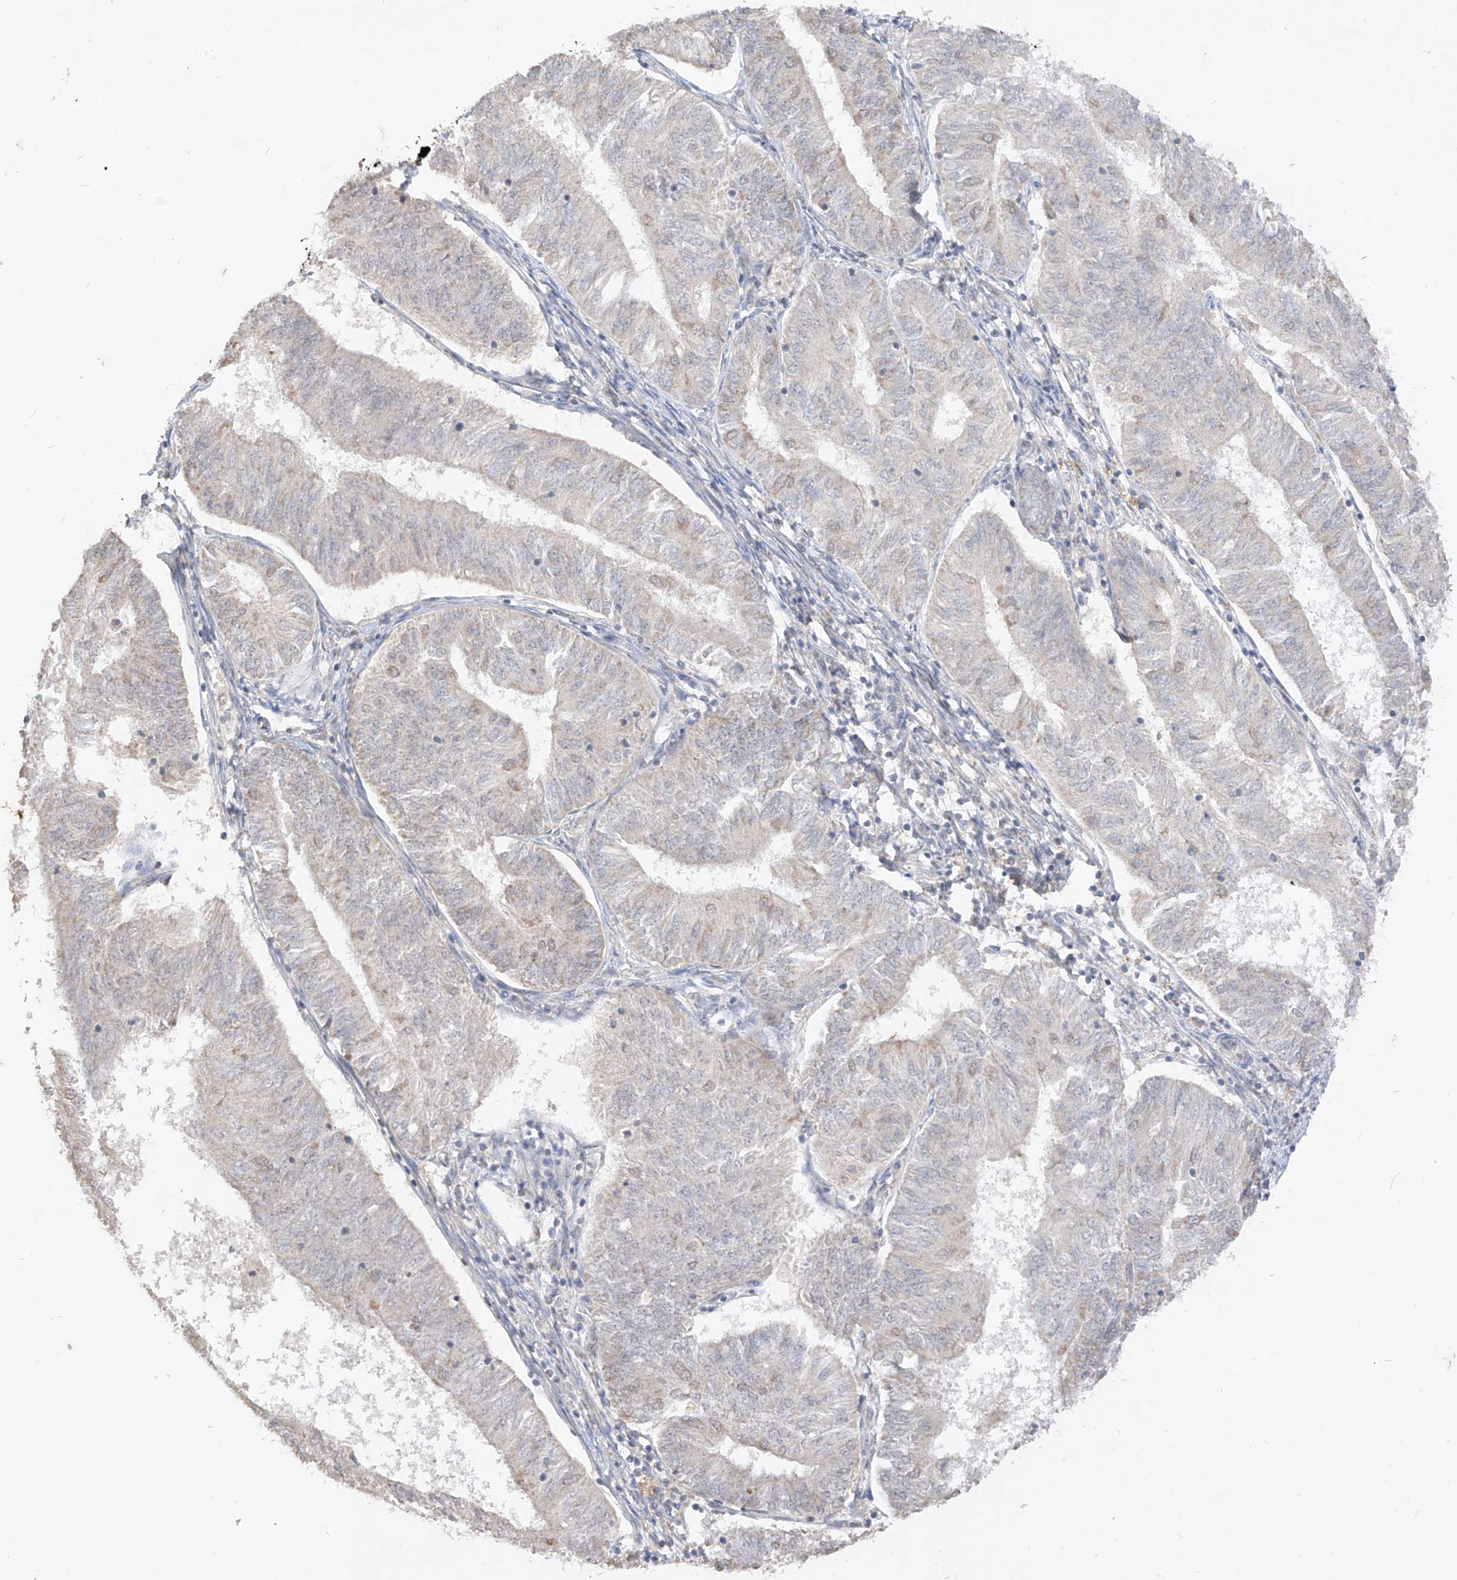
{"staining": {"intensity": "negative", "quantity": "none", "location": "none"}, "tissue": "endometrial cancer", "cell_type": "Tumor cells", "image_type": "cancer", "snomed": [{"axis": "morphology", "description": "Adenocarcinoma, NOS"}, {"axis": "topography", "description": "Endometrium"}], "caption": "Immunohistochemistry (IHC) of endometrial cancer shows no staining in tumor cells. (Stains: DAB IHC with hematoxylin counter stain, Microscopy: brightfield microscopy at high magnification).", "gene": "MTUS2", "patient": {"sex": "female", "age": 58}}